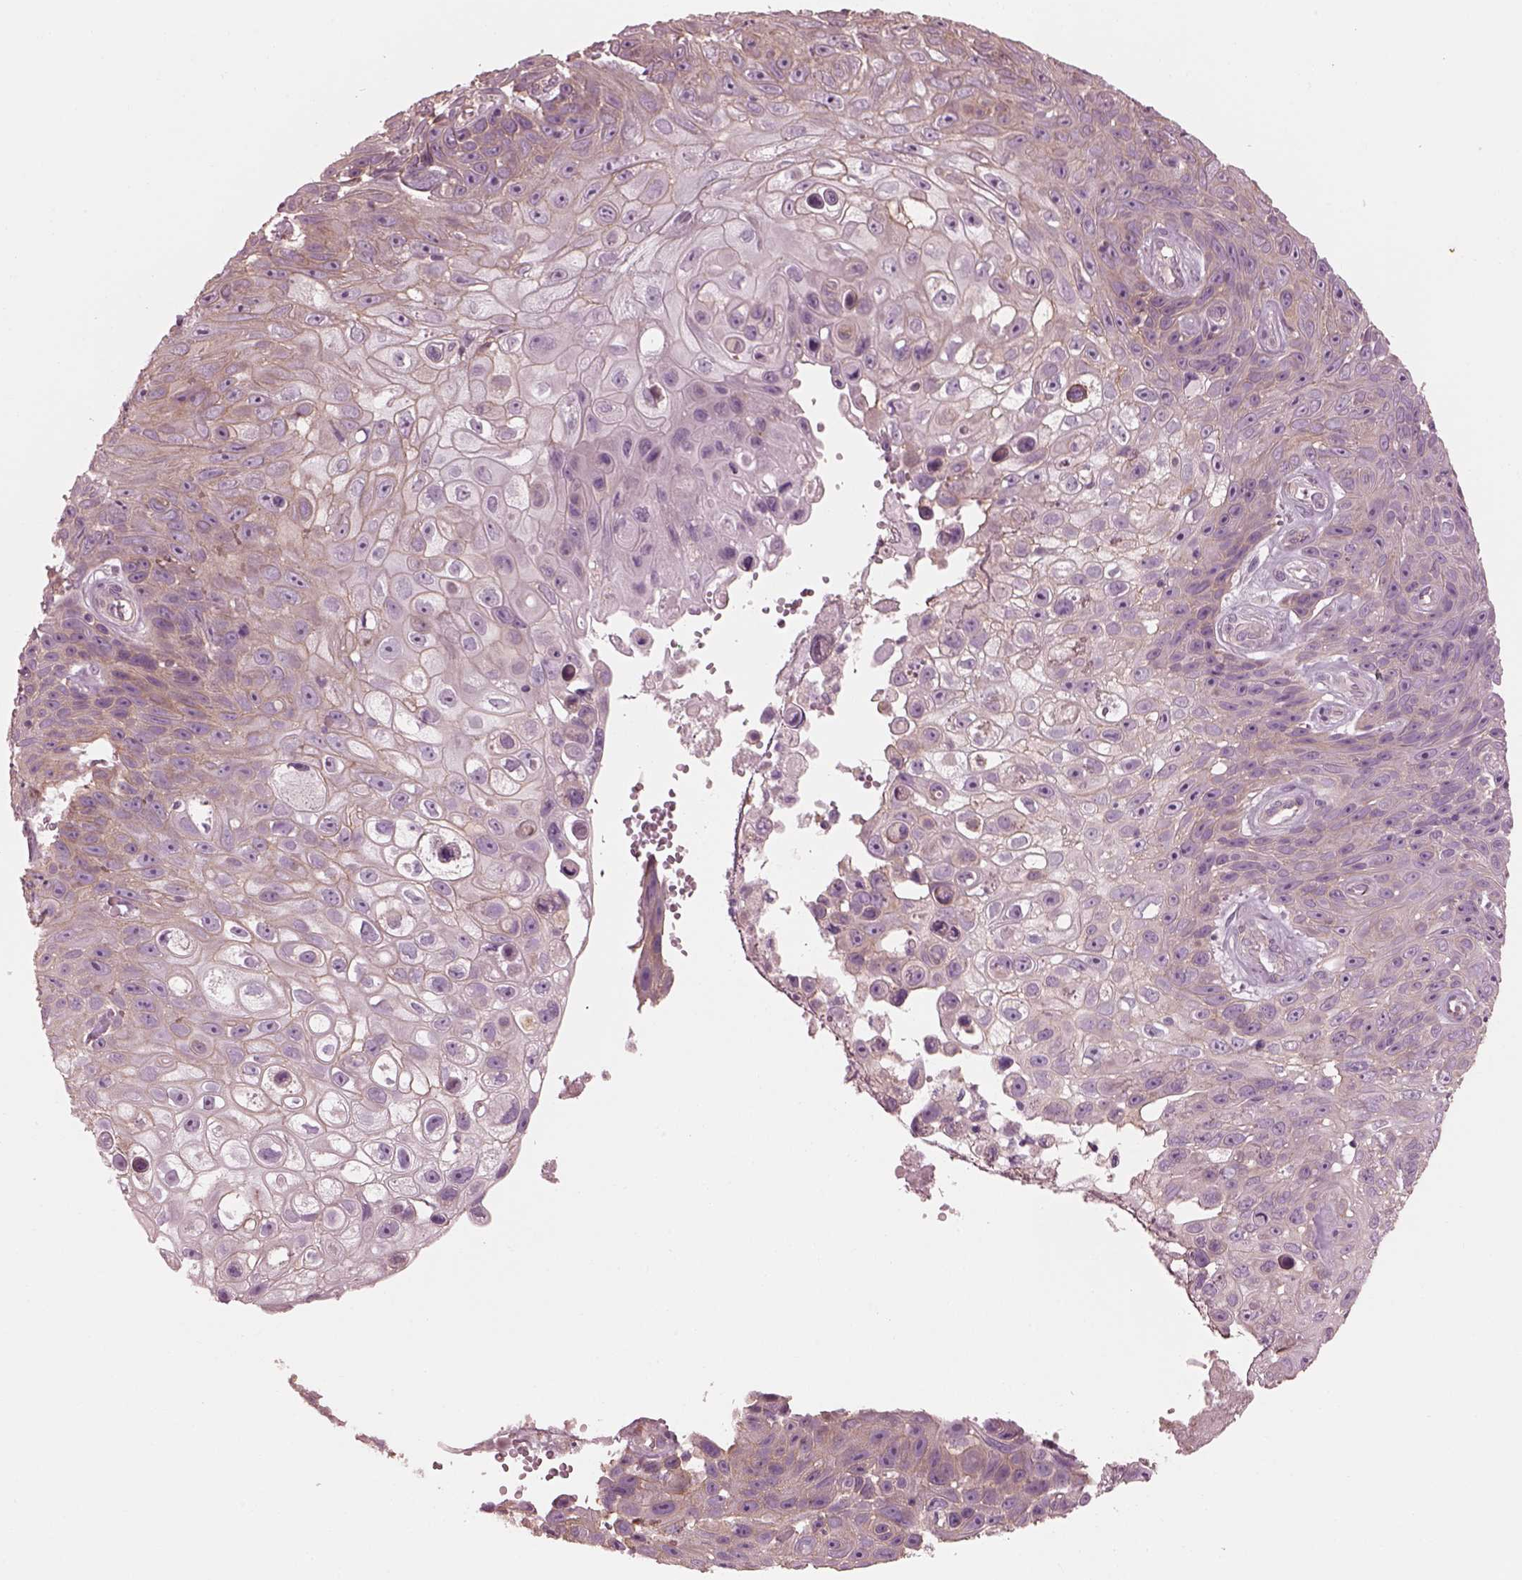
{"staining": {"intensity": "weak", "quantity": "25%-75%", "location": "cytoplasmic/membranous"}, "tissue": "skin cancer", "cell_type": "Tumor cells", "image_type": "cancer", "snomed": [{"axis": "morphology", "description": "Squamous cell carcinoma, NOS"}, {"axis": "topography", "description": "Skin"}], "caption": "Protein staining of skin cancer (squamous cell carcinoma) tissue demonstrates weak cytoplasmic/membranous positivity in approximately 25%-75% of tumor cells.", "gene": "ELAPOR1", "patient": {"sex": "male", "age": 82}}